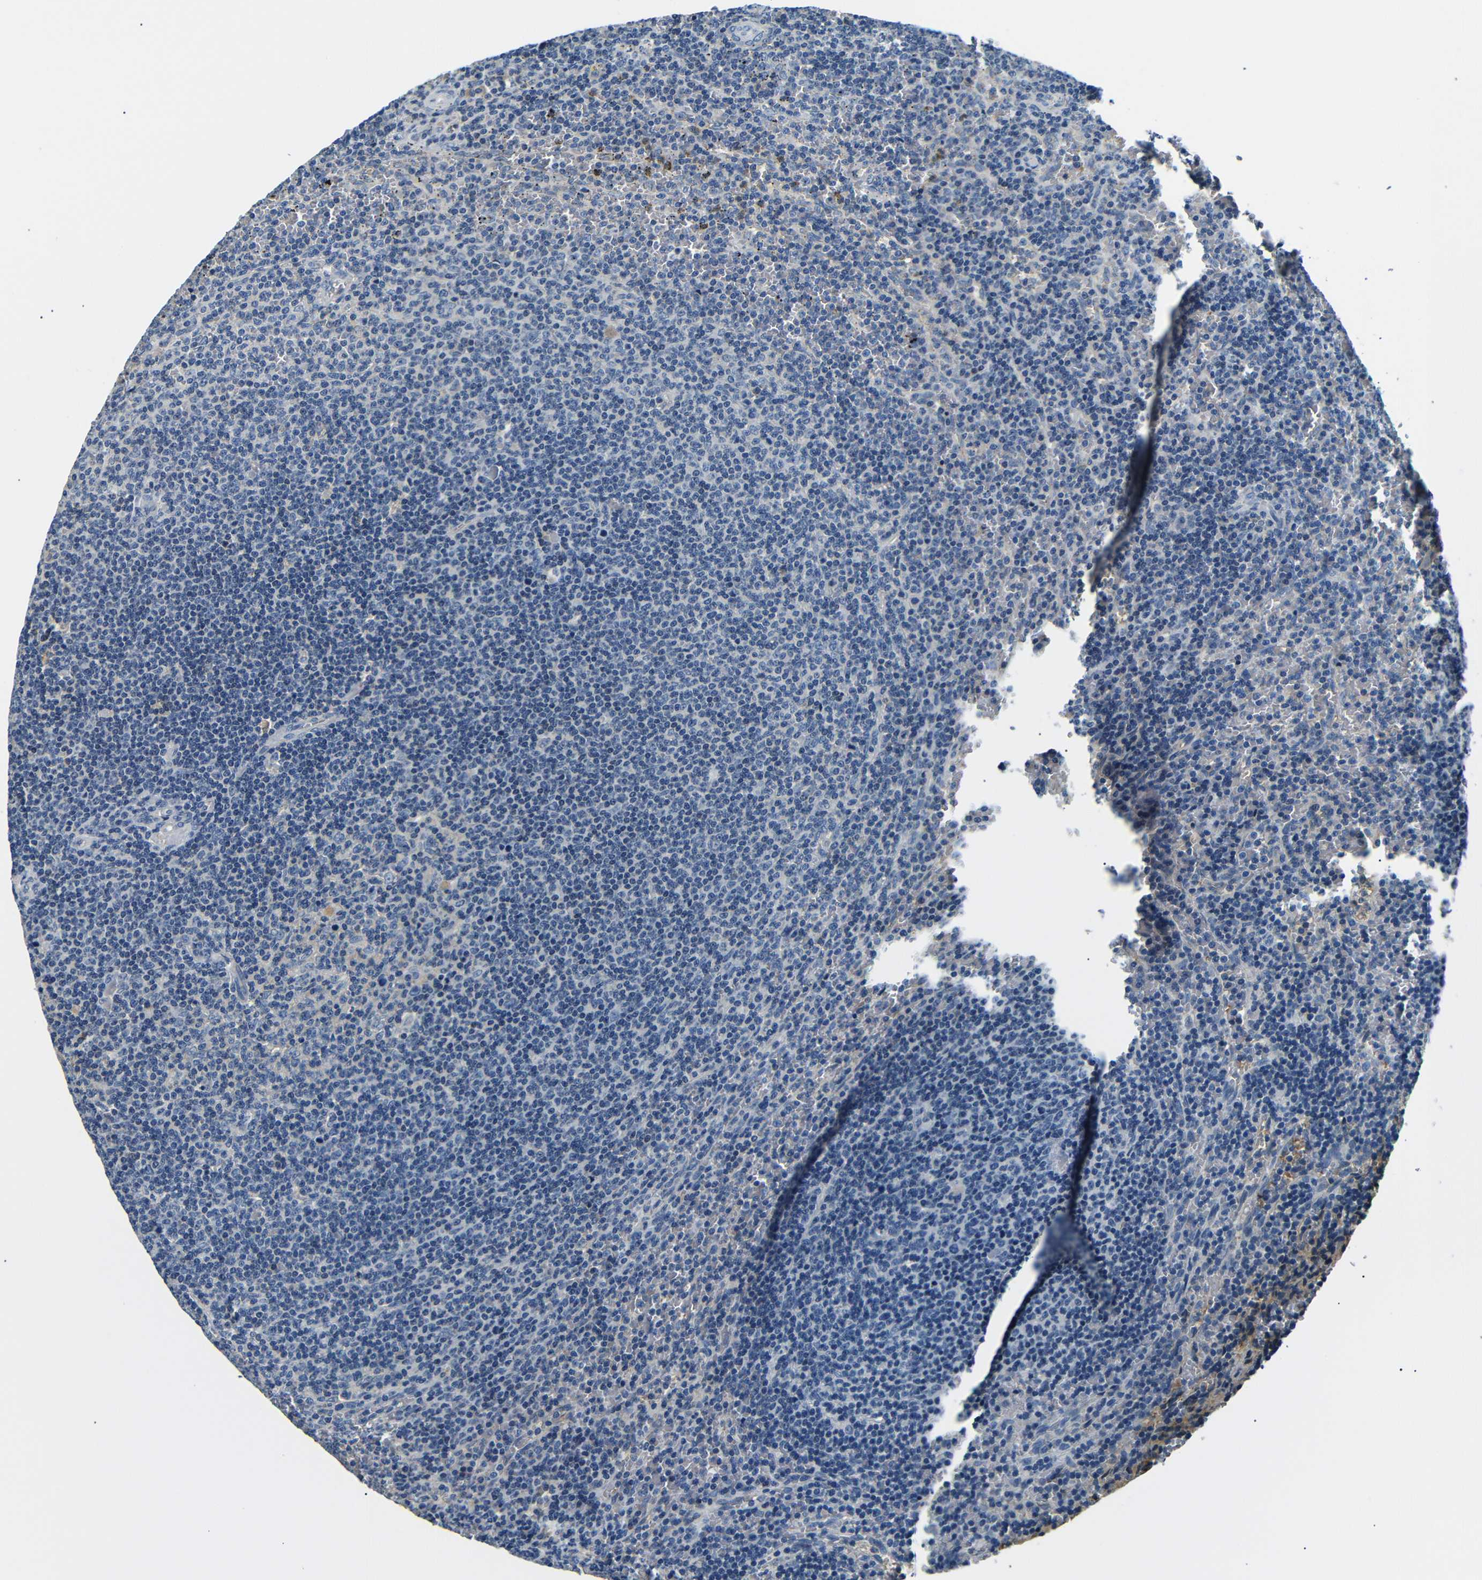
{"staining": {"intensity": "negative", "quantity": "none", "location": "none"}, "tissue": "lymphoma", "cell_type": "Tumor cells", "image_type": "cancer", "snomed": [{"axis": "morphology", "description": "Malignant lymphoma, non-Hodgkin's type, Low grade"}, {"axis": "topography", "description": "Spleen"}], "caption": "Immunohistochemistry photomicrograph of malignant lymphoma, non-Hodgkin's type (low-grade) stained for a protein (brown), which exhibits no expression in tumor cells.", "gene": "LHCGR", "patient": {"sex": "female", "age": 50}}